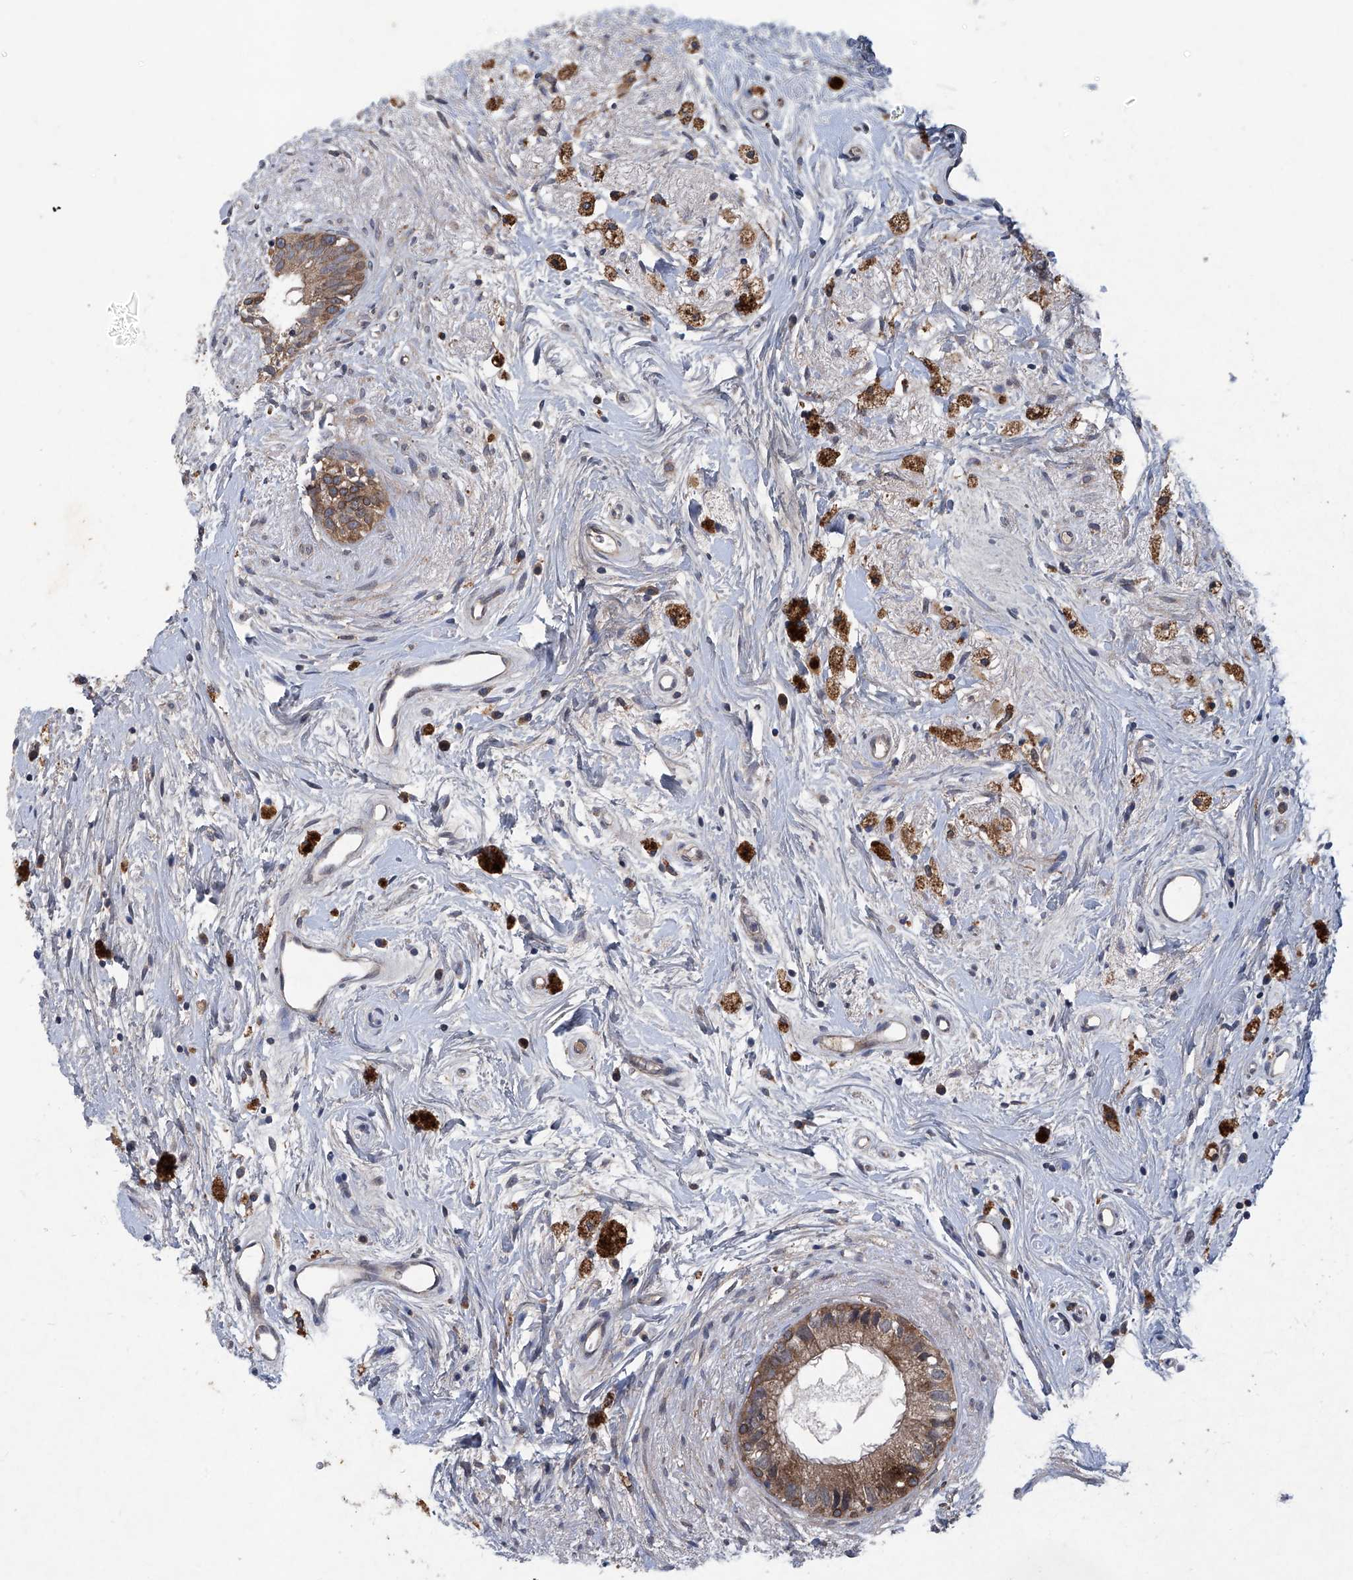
{"staining": {"intensity": "moderate", "quantity": ">75%", "location": "cytoplasmic/membranous"}, "tissue": "epididymis", "cell_type": "Glandular cells", "image_type": "normal", "snomed": [{"axis": "morphology", "description": "Normal tissue, NOS"}, {"axis": "topography", "description": "Epididymis"}], "caption": "Immunohistochemistry (IHC) image of normal epididymis: epididymis stained using IHC exhibits medium levels of moderate protein expression localized specifically in the cytoplasmic/membranous of glandular cells, appearing as a cytoplasmic/membranous brown color.", "gene": "SUMF2", "patient": {"sex": "male", "age": 80}}